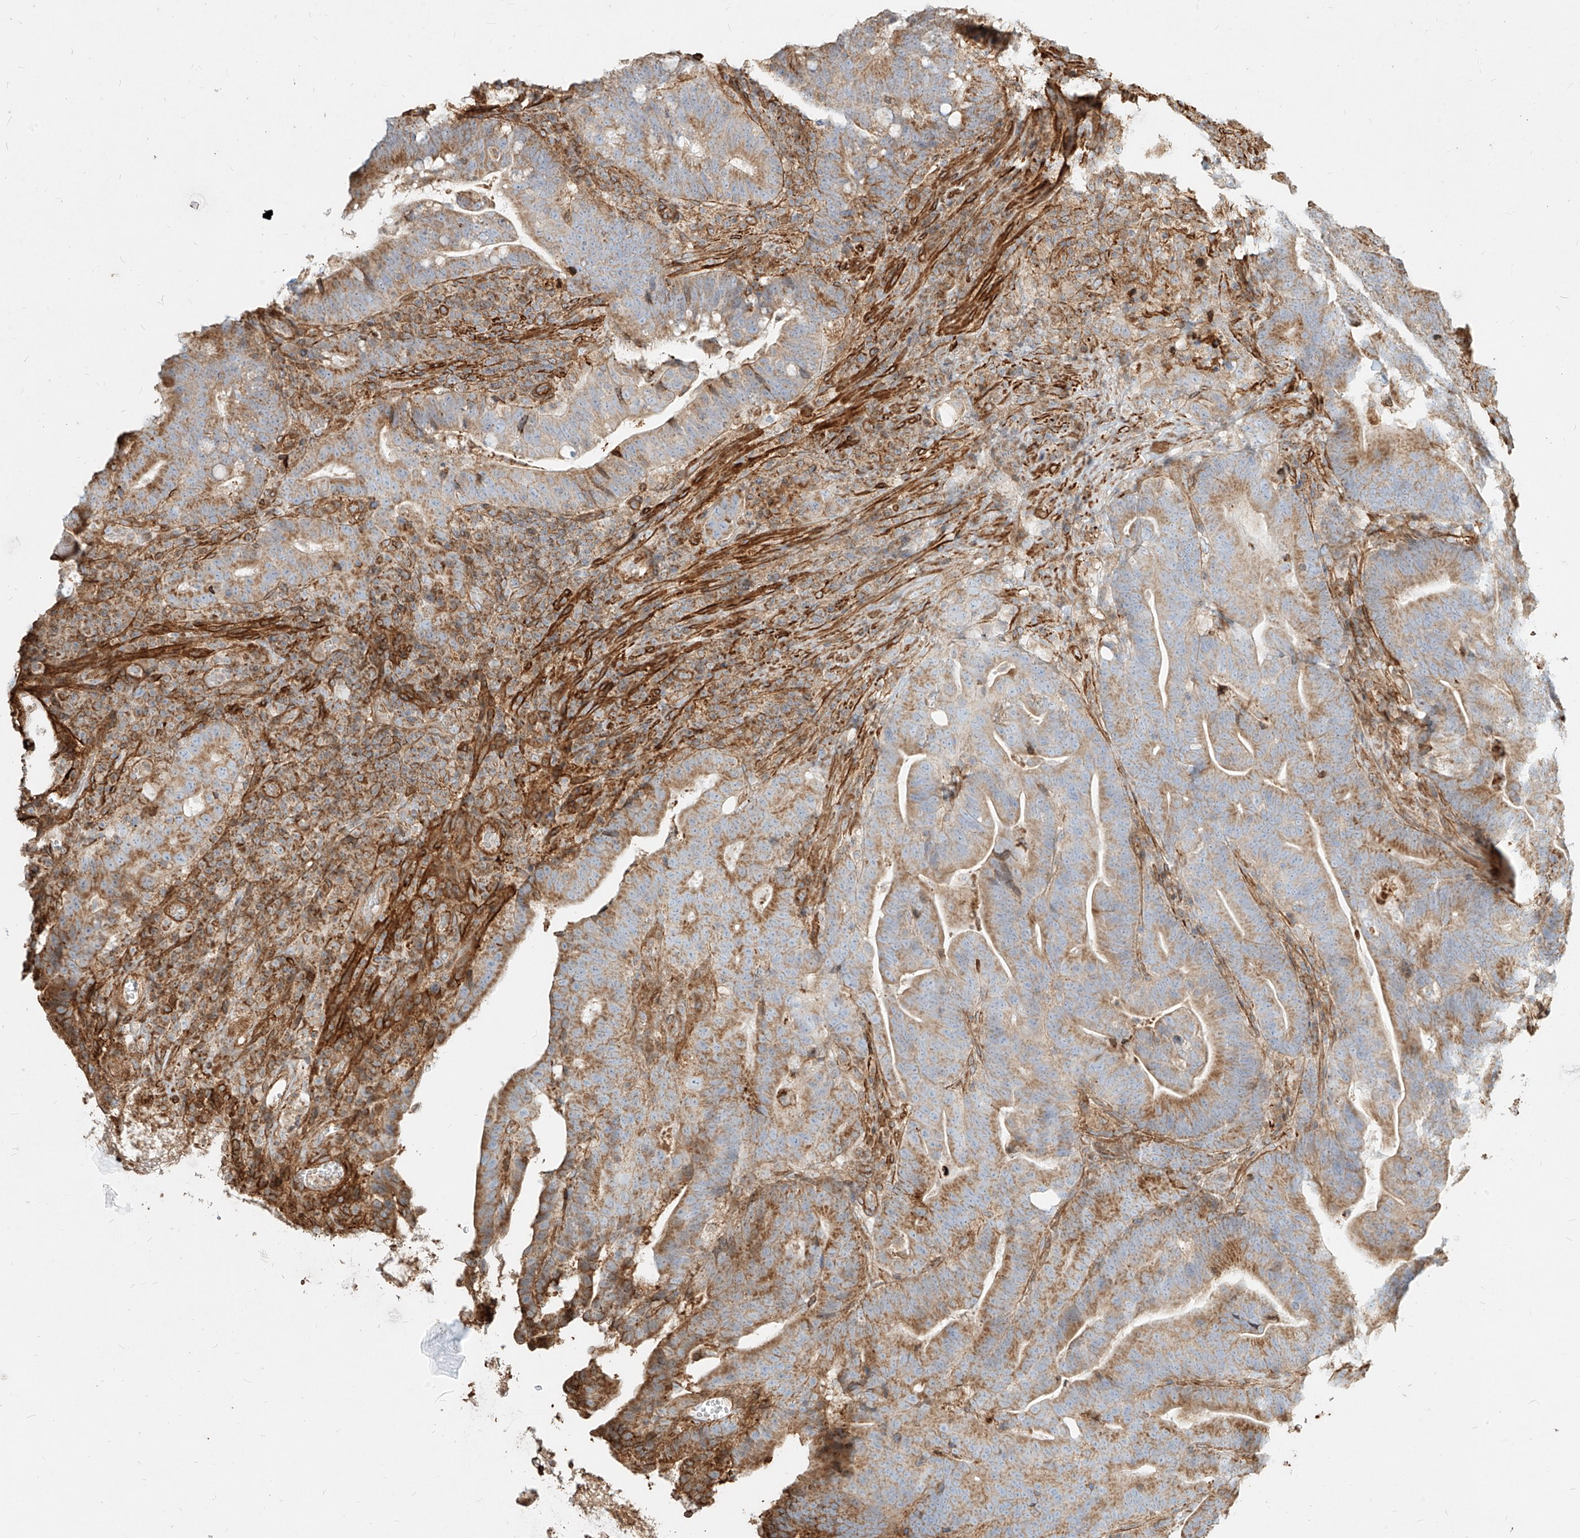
{"staining": {"intensity": "moderate", "quantity": "25%-75%", "location": "cytoplasmic/membranous"}, "tissue": "colorectal cancer", "cell_type": "Tumor cells", "image_type": "cancer", "snomed": [{"axis": "morphology", "description": "Adenocarcinoma, NOS"}, {"axis": "topography", "description": "Colon"}], "caption": "High-power microscopy captured an IHC image of colorectal cancer, revealing moderate cytoplasmic/membranous positivity in approximately 25%-75% of tumor cells. (Stains: DAB (3,3'-diaminobenzidine) in brown, nuclei in blue, Microscopy: brightfield microscopy at high magnification).", "gene": "MTX2", "patient": {"sex": "female", "age": 66}}